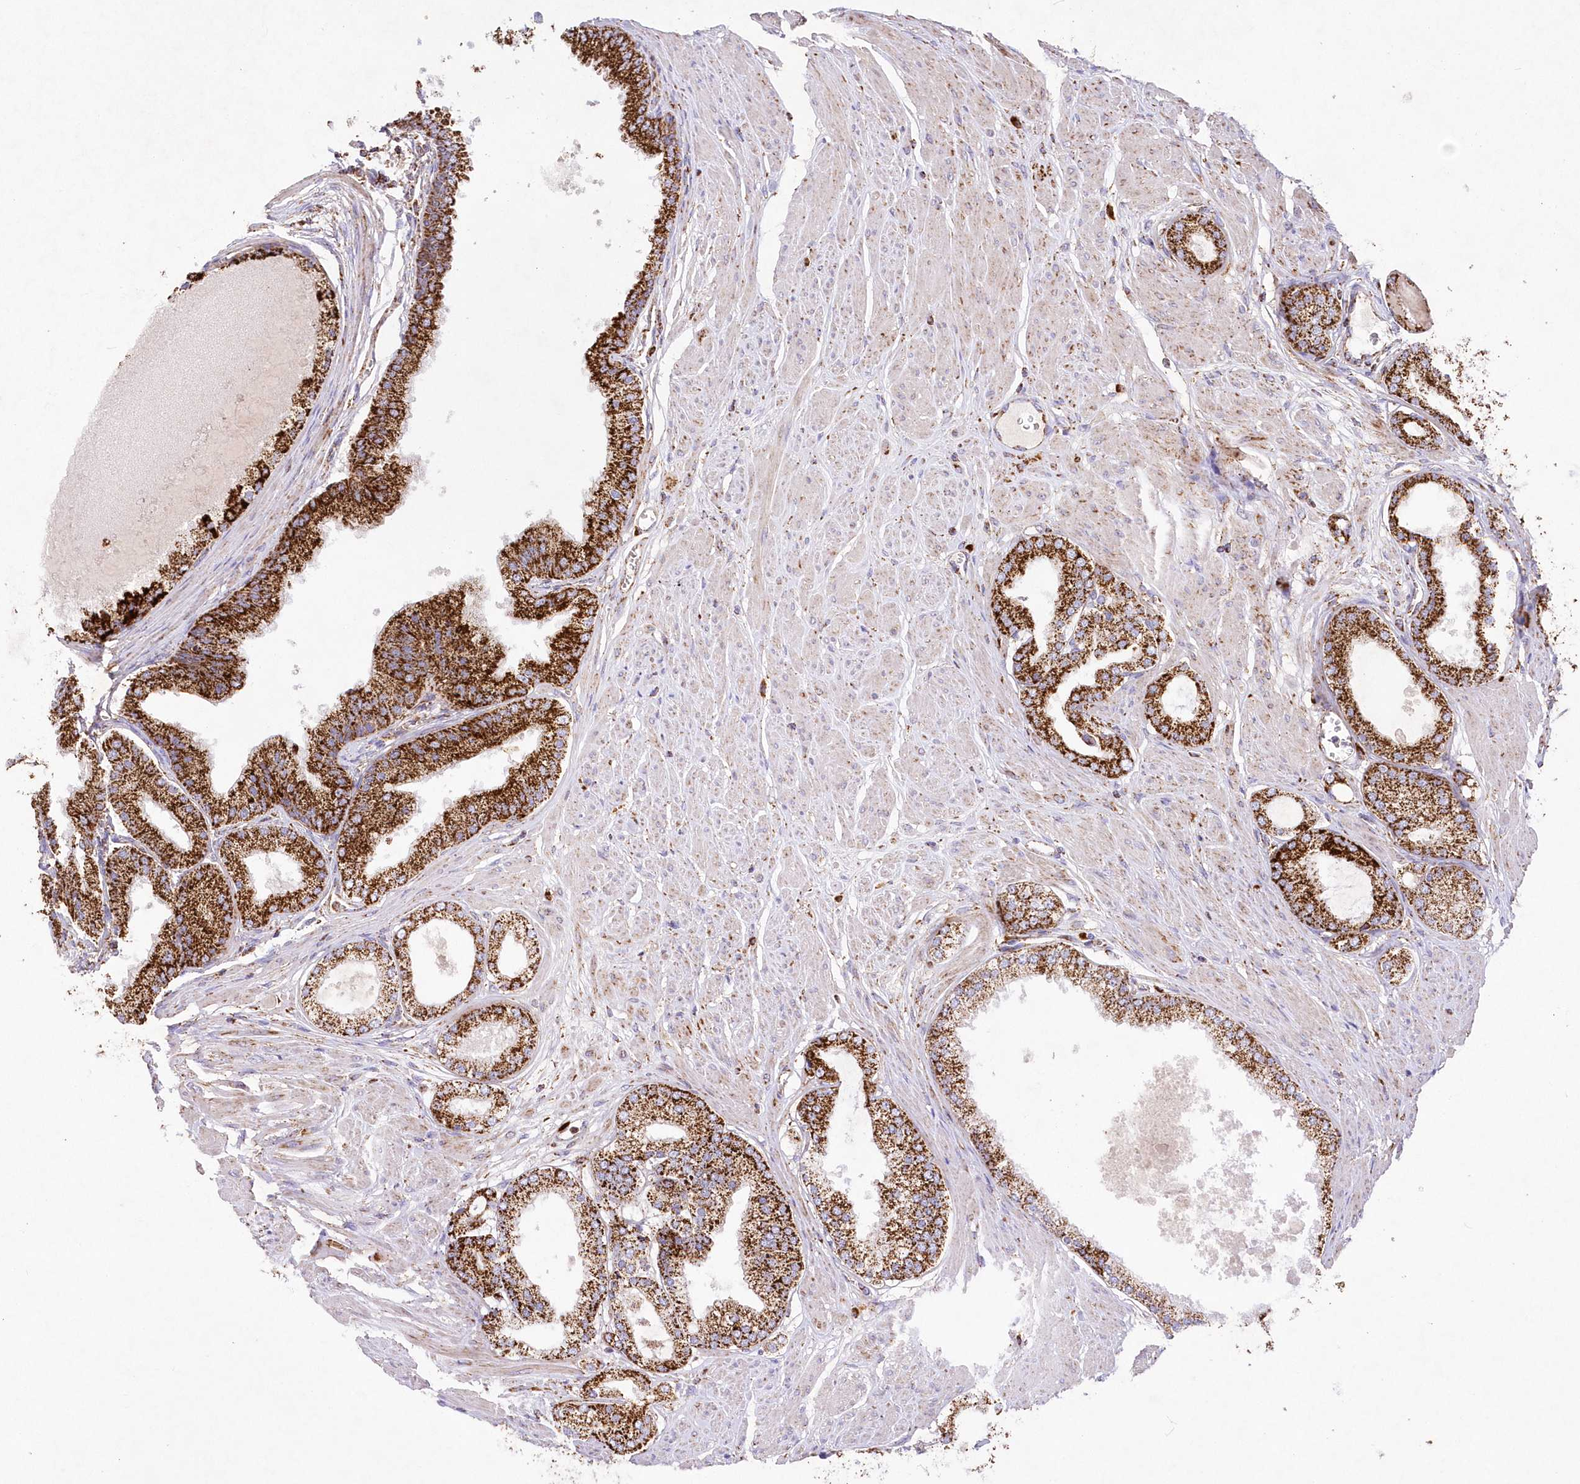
{"staining": {"intensity": "strong", "quantity": ">75%", "location": "nuclear"}, "tissue": "prostate cancer", "cell_type": "Tumor cells", "image_type": "cancer", "snomed": [{"axis": "morphology", "description": "Adenocarcinoma, High grade"}, {"axis": "topography", "description": "Prostate"}], "caption": "Protein expression analysis of high-grade adenocarcinoma (prostate) displays strong nuclear staining in about >75% of tumor cells.", "gene": "ASNSD1", "patient": {"sex": "male", "age": 61}}